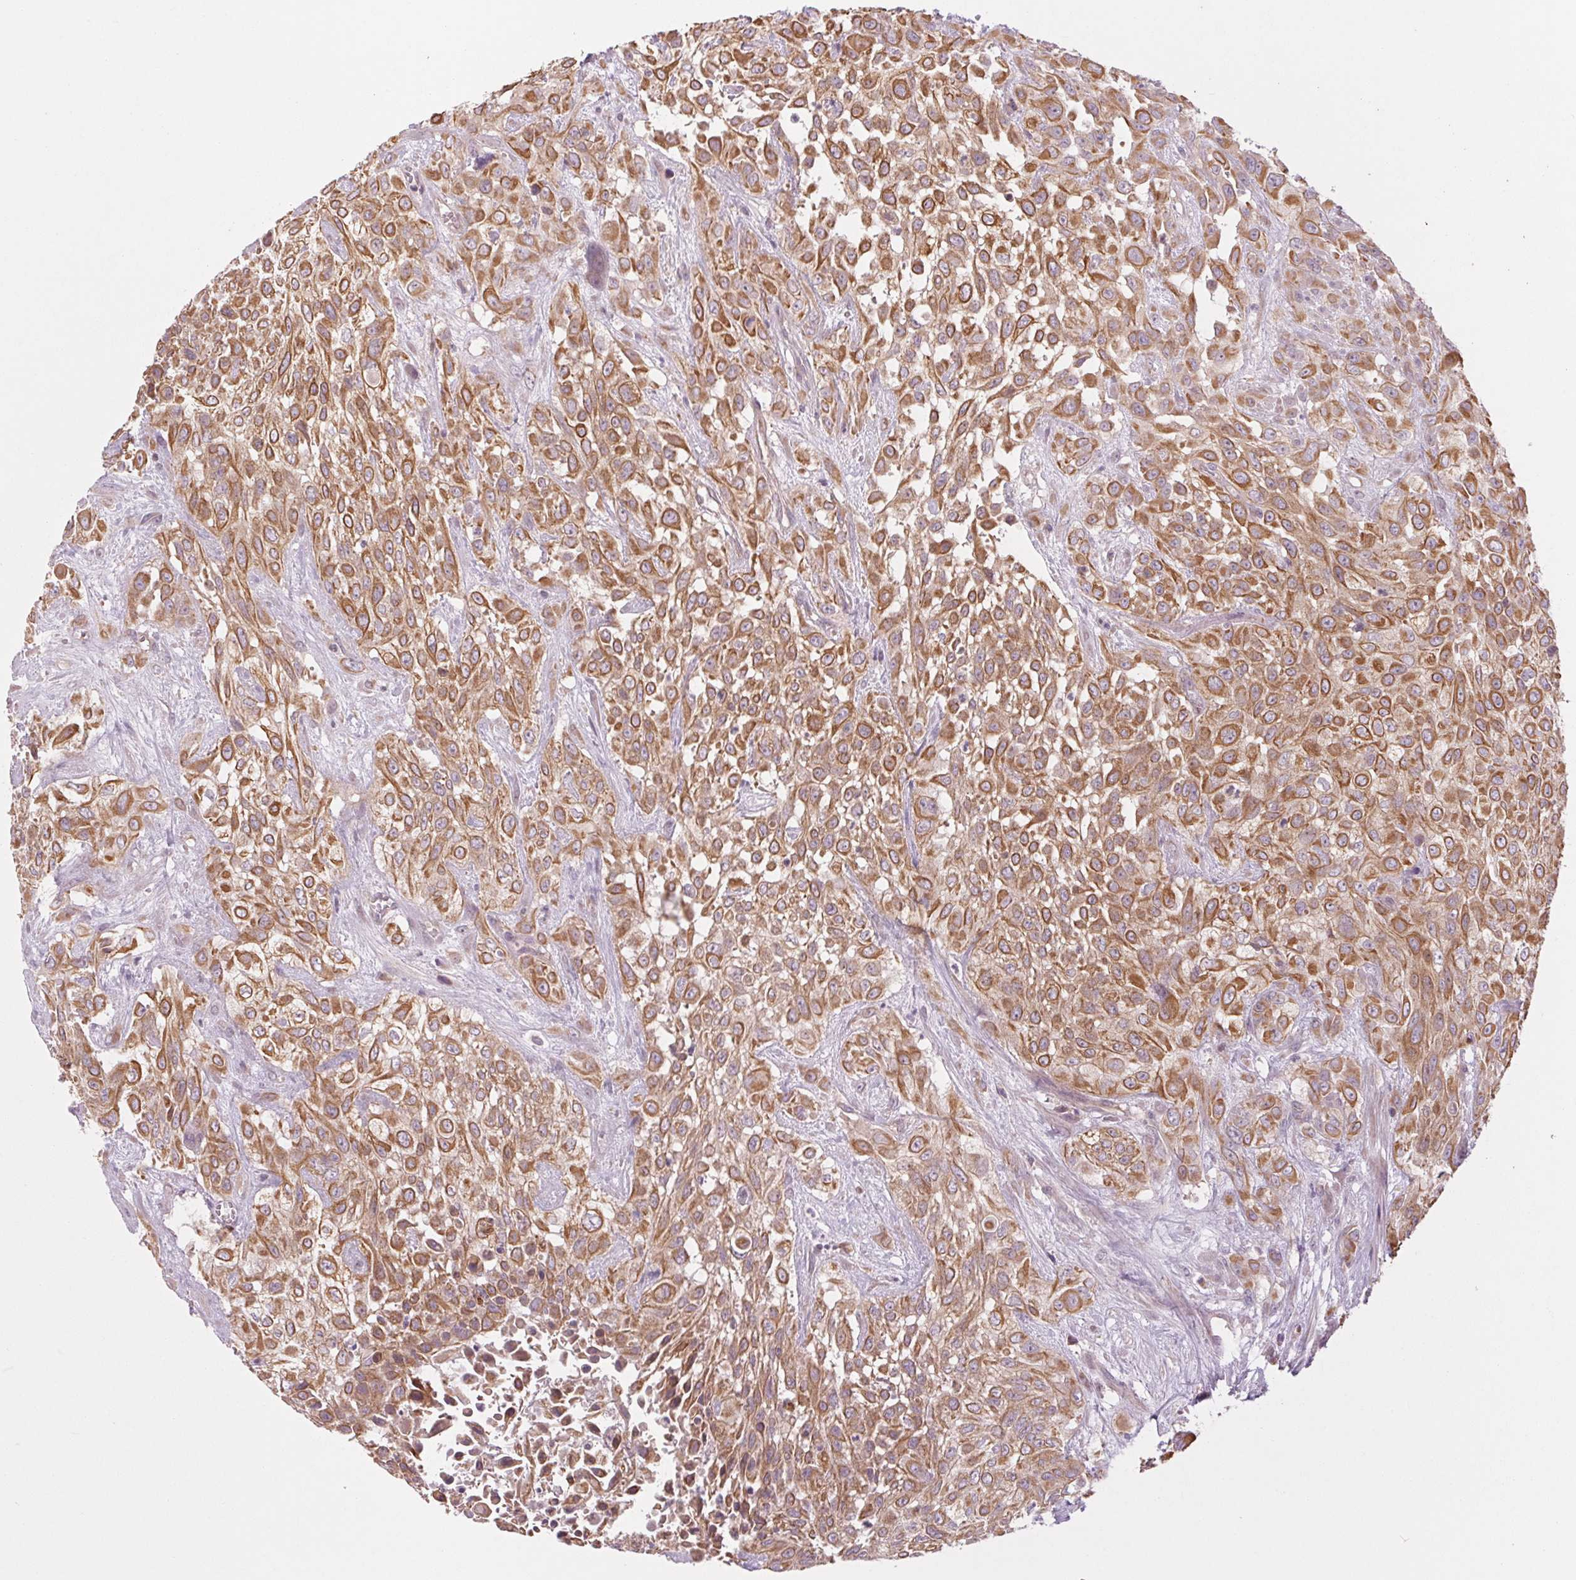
{"staining": {"intensity": "moderate", "quantity": ">75%", "location": "cytoplasmic/membranous"}, "tissue": "urothelial cancer", "cell_type": "Tumor cells", "image_type": "cancer", "snomed": [{"axis": "morphology", "description": "Urothelial carcinoma, High grade"}, {"axis": "topography", "description": "Urinary bladder"}], "caption": "Approximately >75% of tumor cells in human urothelial carcinoma (high-grade) display moderate cytoplasmic/membranous protein positivity as visualized by brown immunohistochemical staining.", "gene": "MAP3K5", "patient": {"sex": "male", "age": 57}}